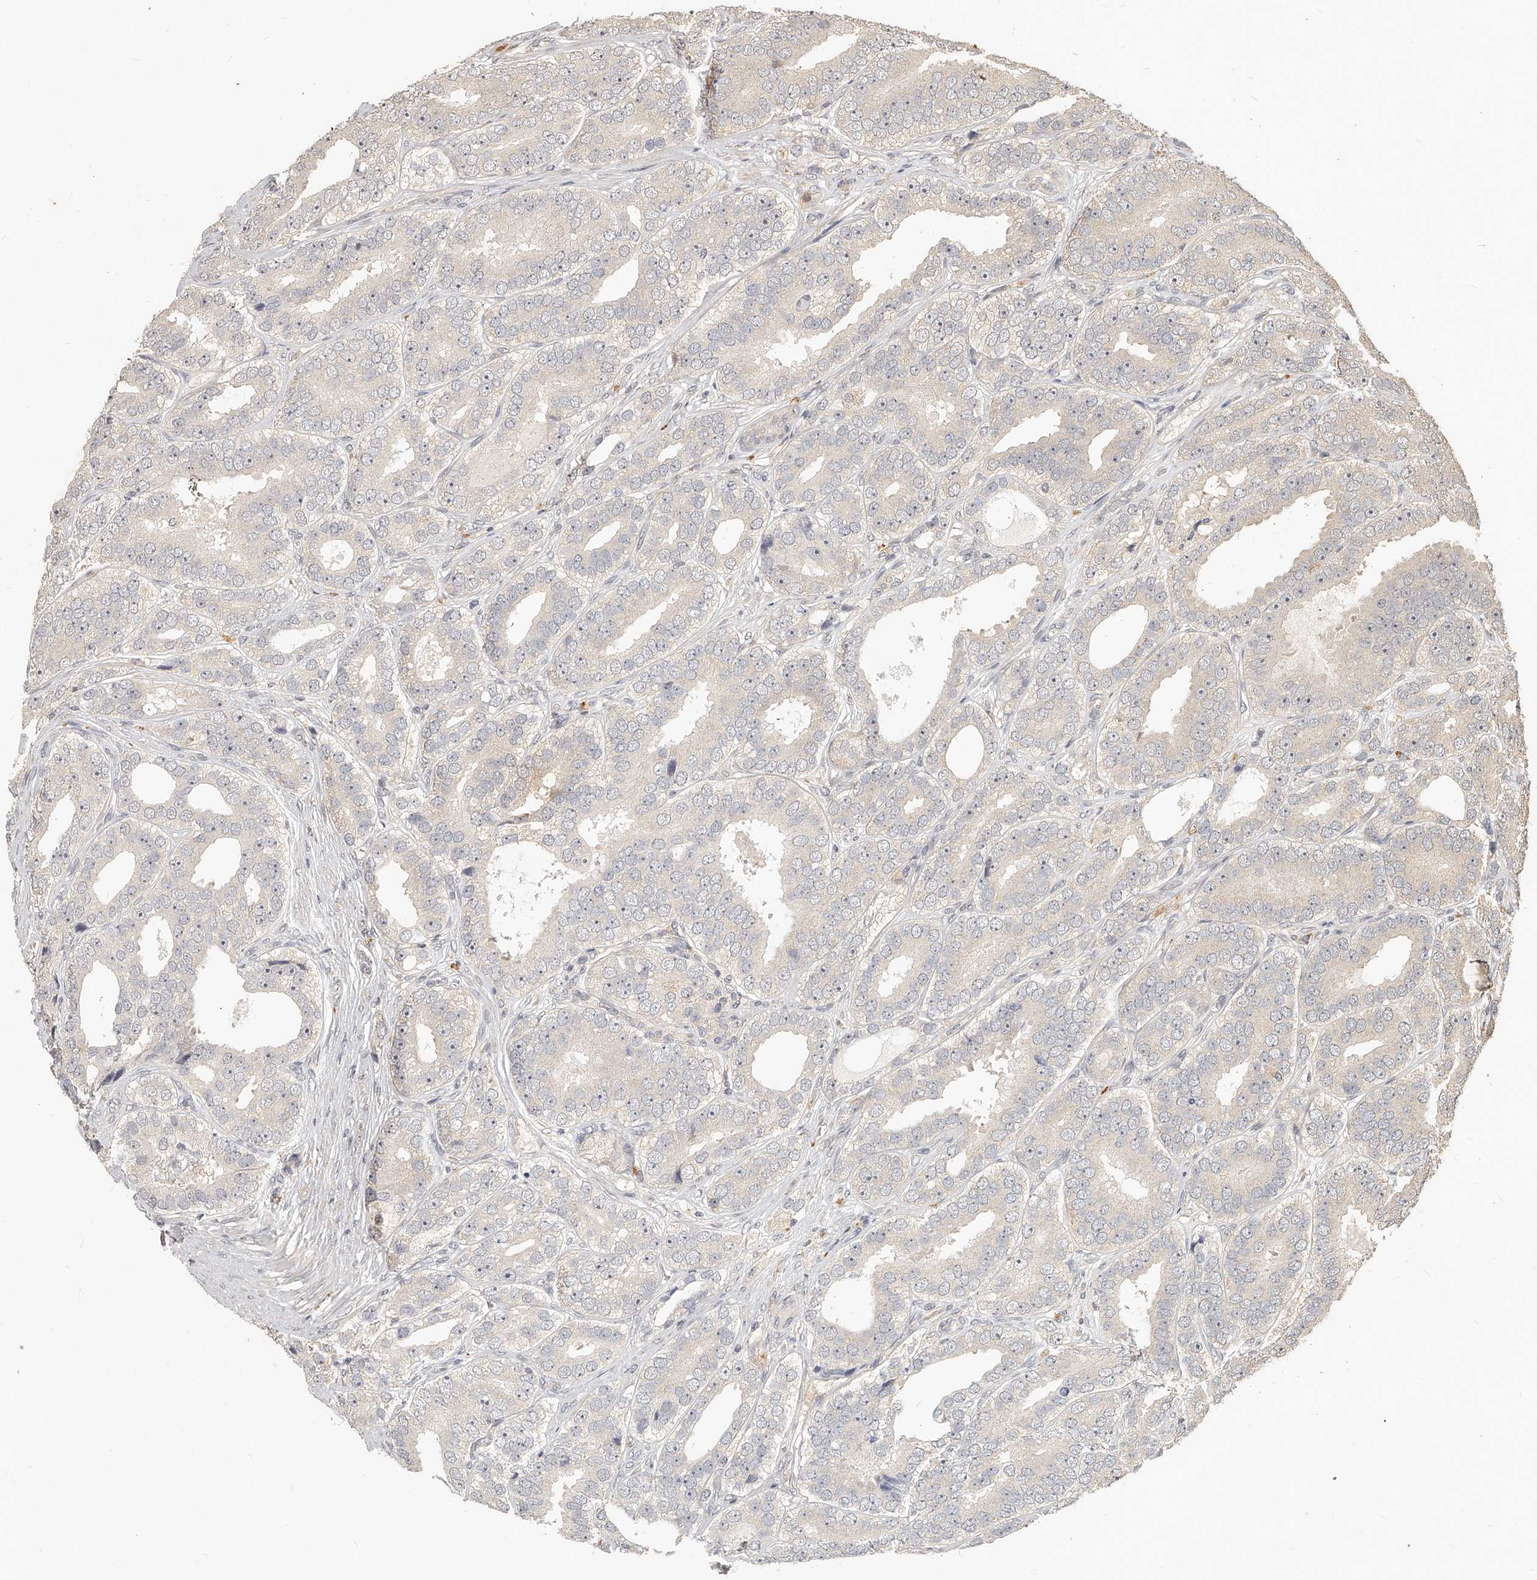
{"staining": {"intensity": "negative", "quantity": "none", "location": "none"}, "tissue": "prostate cancer", "cell_type": "Tumor cells", "image_type": "cancer", "snomed": [{"axis": "morphology", "description": "Adenocarcinoma, High grade"}, {"axis": "topography", "description": "Prostate"}], "caption": "Image shows no significant protein expression in tumor cells of prostate cancer.", "gene": "SLC37A1", "patient": {"sex": "male", "age": 56}}